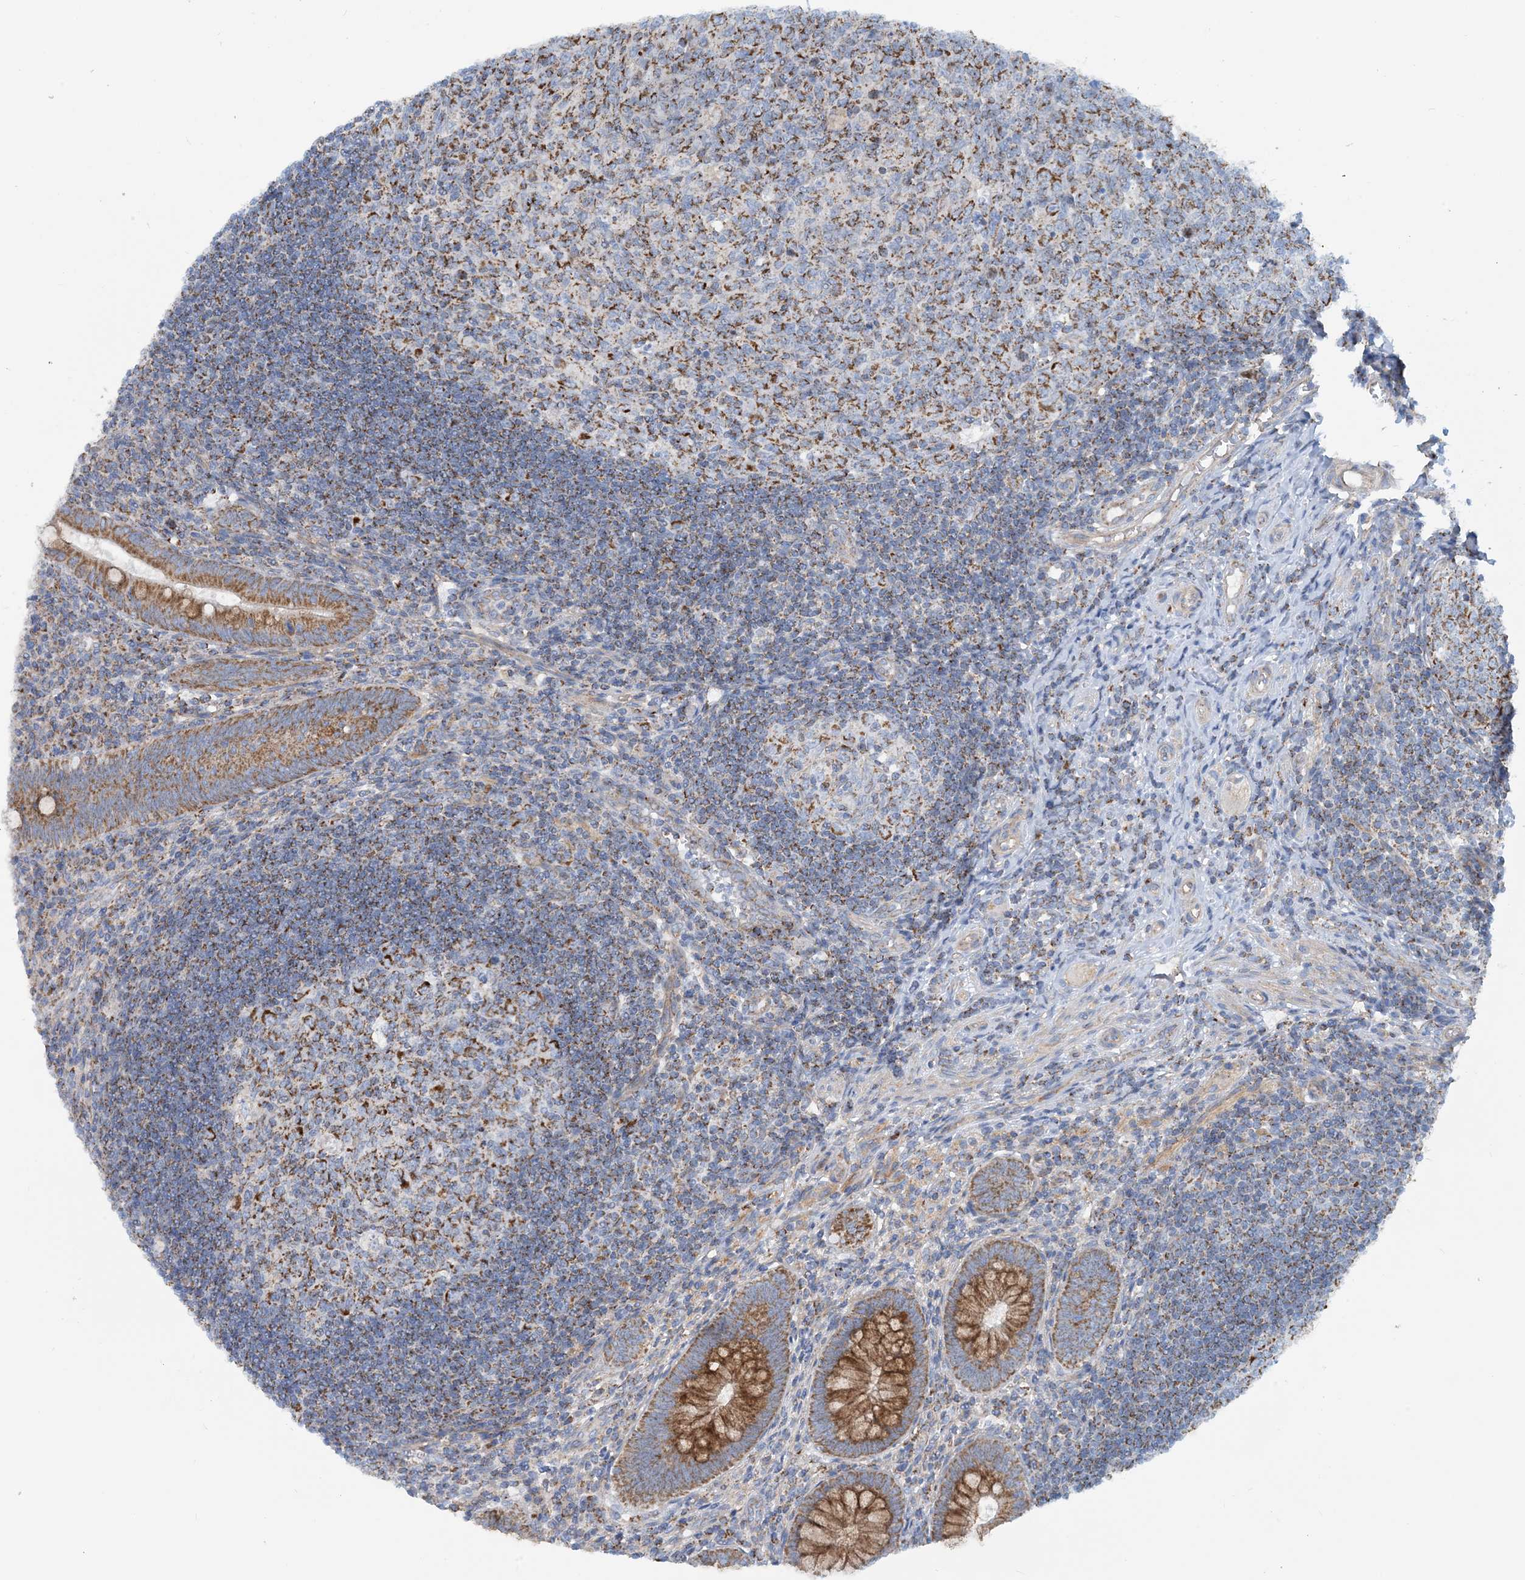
{"staining": {"intensity": "moderate", "quantity": ">75%", "location": "cytoplasmic/membranous"}, "tissue": "appendix", "cell_type": "Glandular cells", "image_type": "normal", "snomed": [{"axis": "morphology", "description": "Normal tissue, NOS"}, {"axis": "topography", "description": "Appendix"}], "caption": "Protein staining by immunohistochemistry displays moderate cytoplasmic/membranous staining in approximately >75% of glandular cells in benign appendix.", "gene": "PHOSPHO2", "patient": {"sex": "male", "age": 14}}